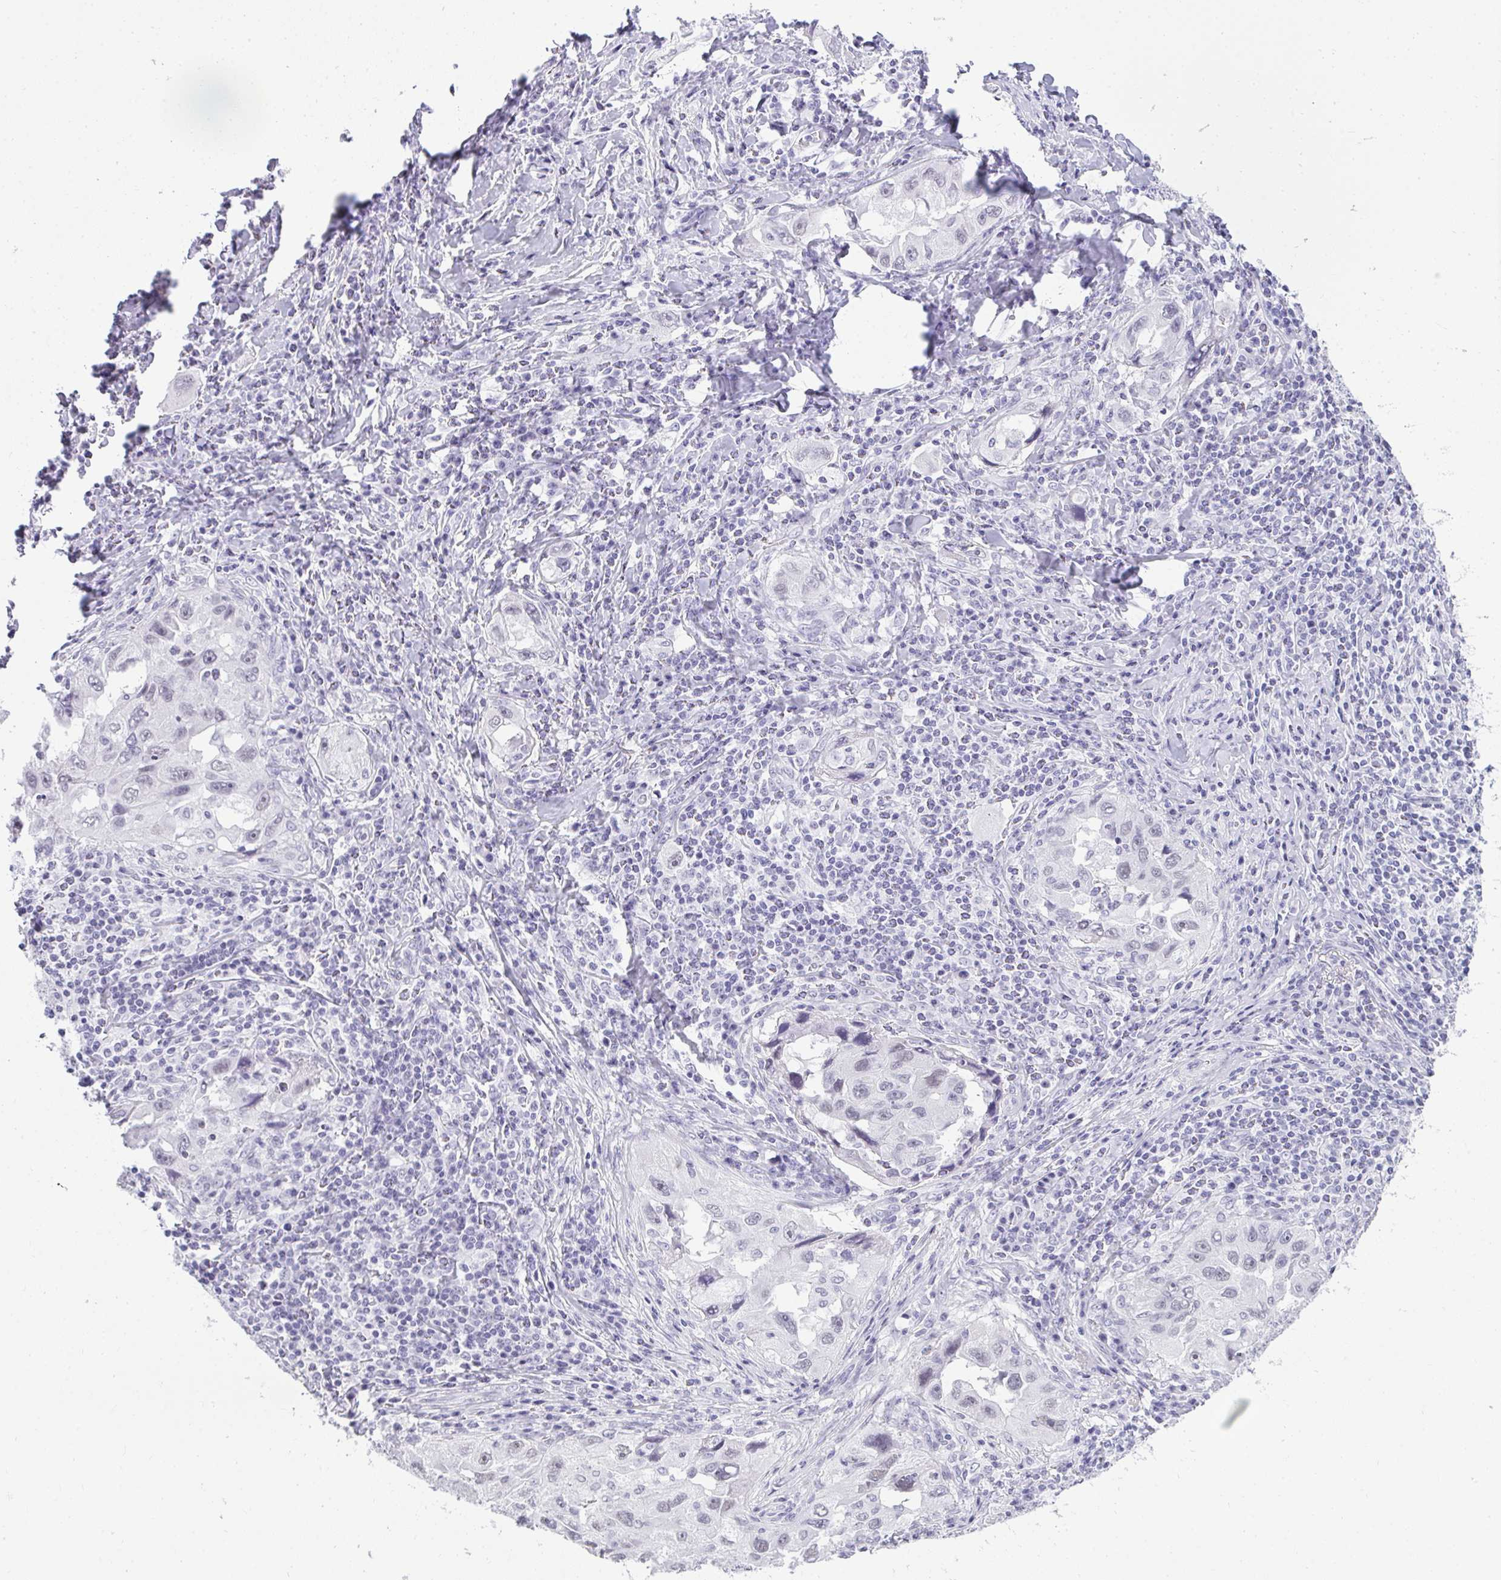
{"staining": {"intensity": "negative", "quantity": "none", "location": "none"}, "tissue": "lung cancer", "cell_type": "Tumor cells", "image_type": "cancer", "snomed": [{"axis": "morphology", "description": "Adenocarcinoma, NOS"}, {"axis": "topography", "description": "Lung"}], "caption": "Adenocarcinoma (lung) stained for a protein using immunohistochemistry demonstrates no positivity tumor cells.", "gene": "PLA2G1B", "patient": {"sex": "female", "age": 73}}